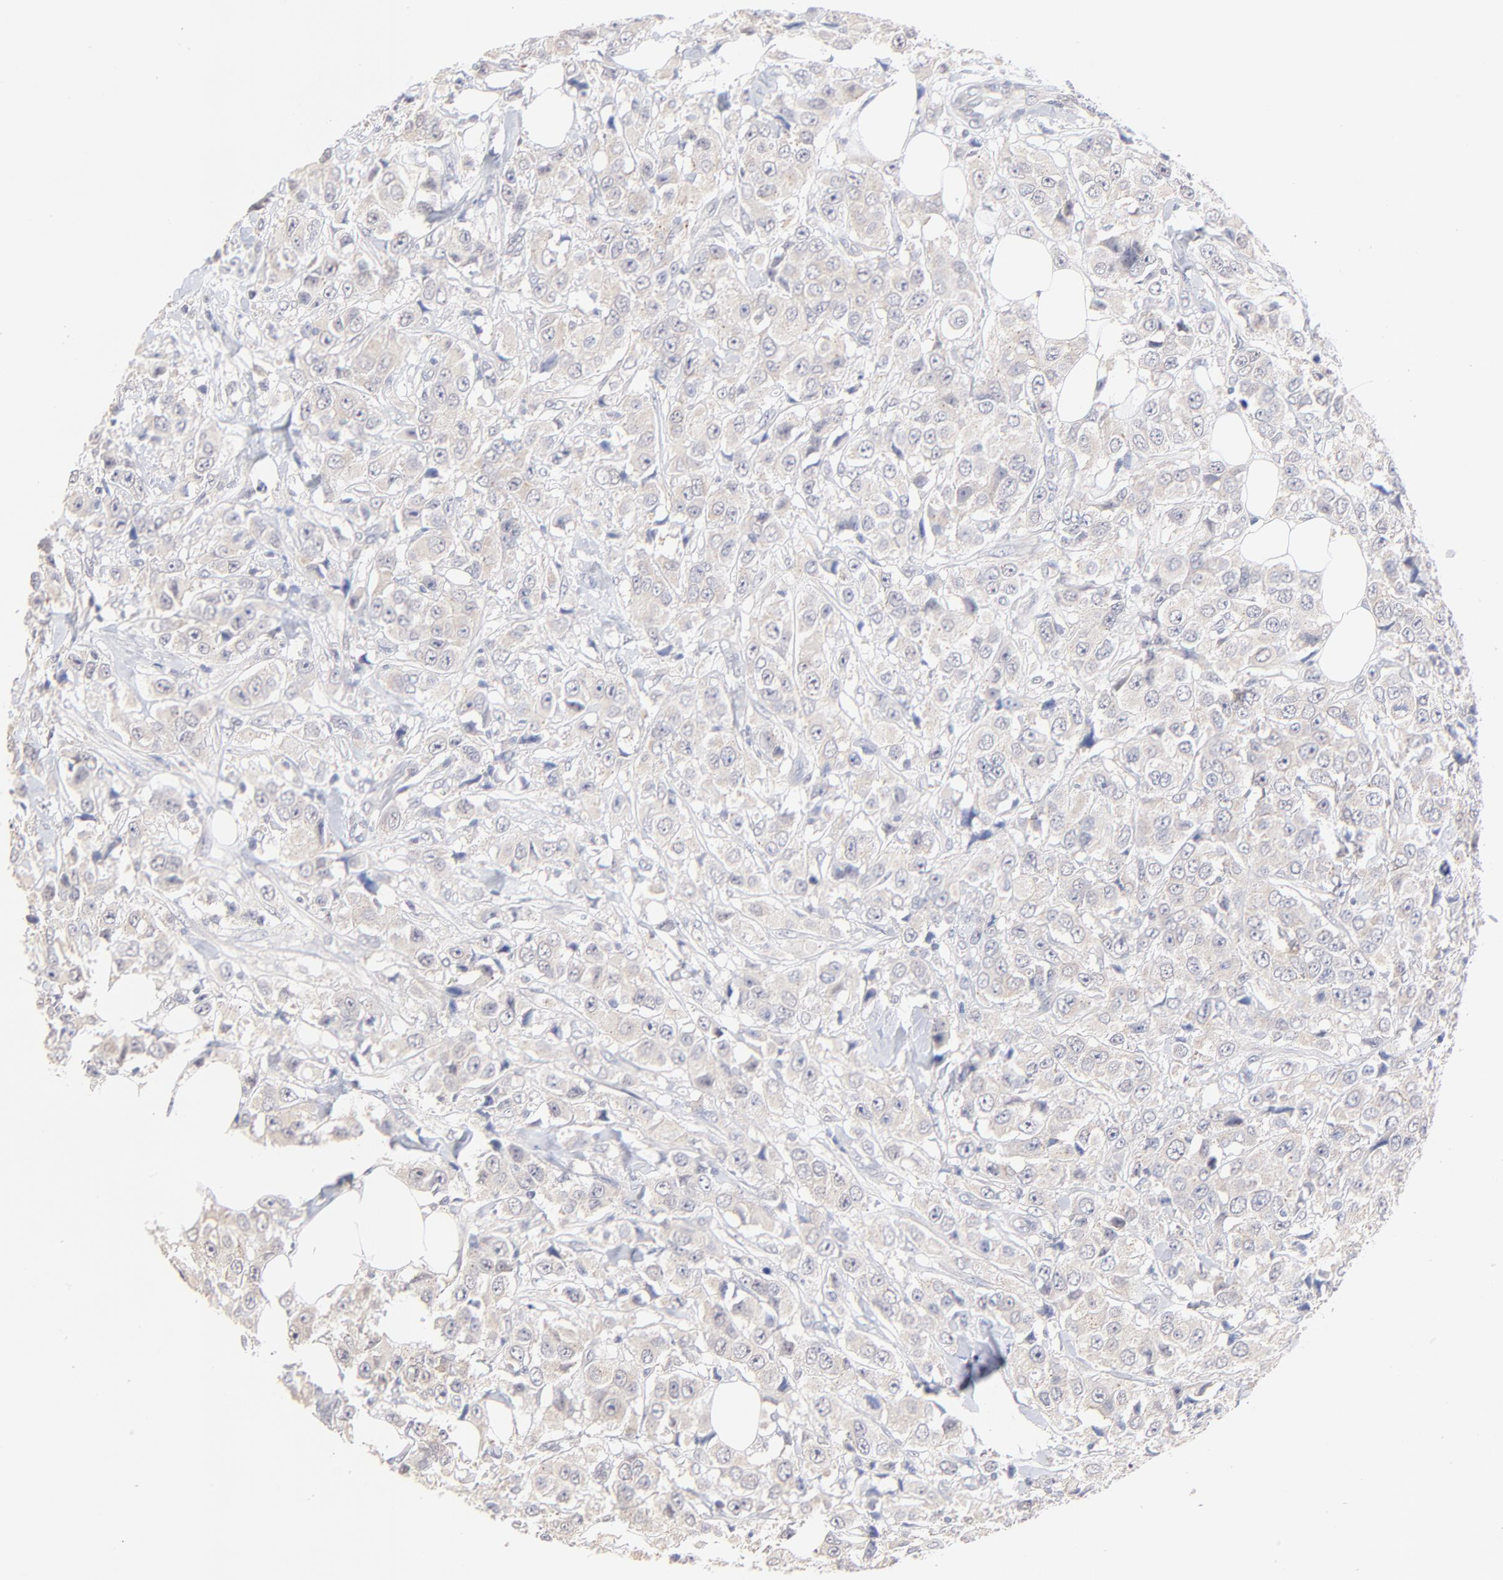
{"staining": {"intensity": "weak", "quantity": "25%-75%", "location": "cytoplasmic/membranous"}, "tissue": "breast cancer", "cell_type": "Tumor cells", "image_type": "cancer", "snomed": [{"axis": "morphology", "description": "Duct carcinoma"}, {"axis": "topography", "description": "Breast"}], "caption": "Breast cancer stained with immunohistochemistry (IHC) exhibits weak cytoplasmic/membranous expression in approximately 25%-75% of tumor cells. (DAB IHC with brightfield microscopy, high magnification).", "gene": "TWNK", "patient": {"sex": "female", "age": 58}}